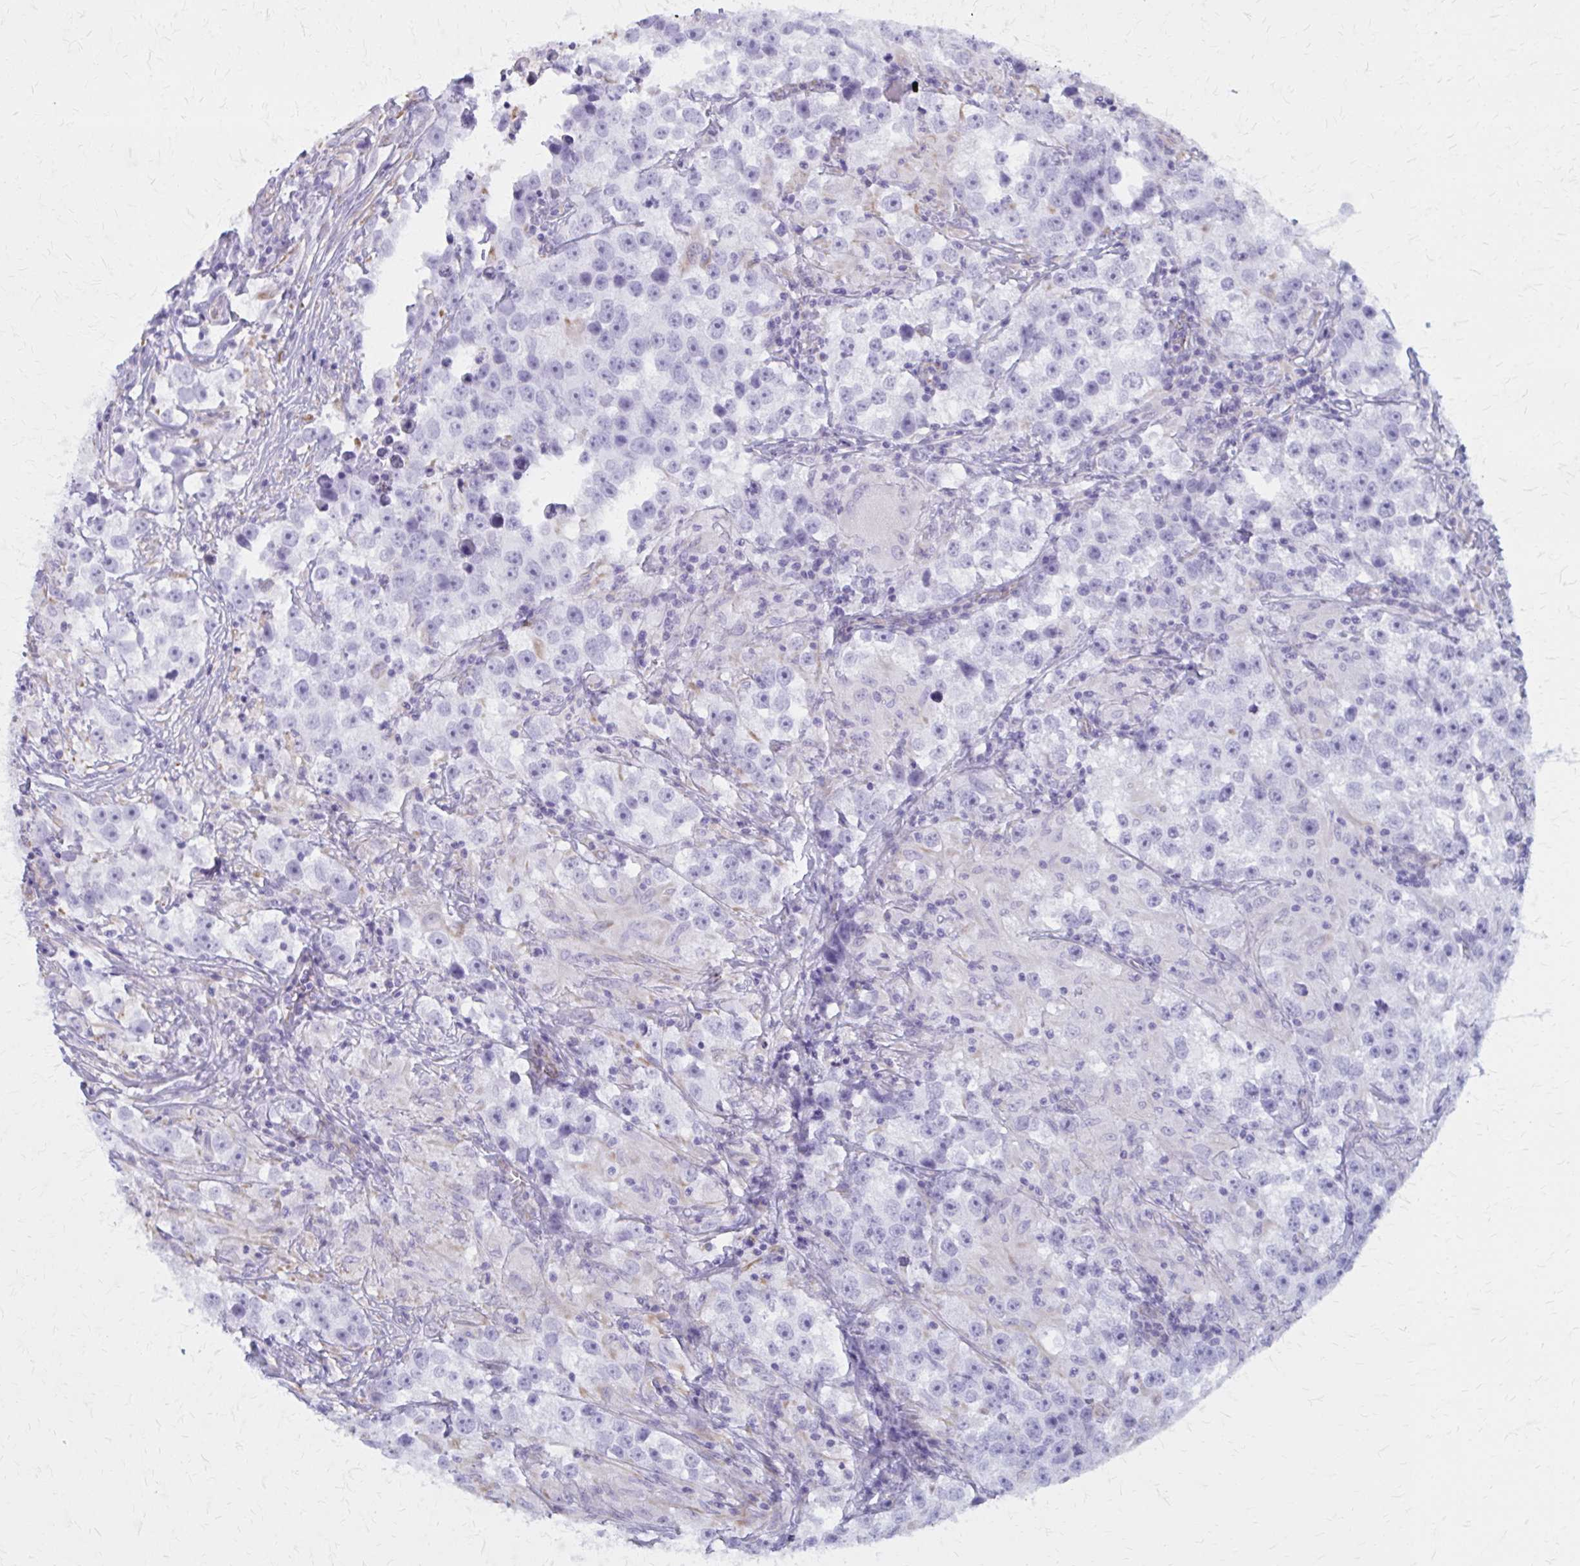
{"staining": {"intensity": "negative", "quantity": "none", "location": "none"}, "tissue": "testis cancer", "cell_type": "Tumor cells", "image_type": "cancer", "snomed": [{"axis": "morphology", "description": "Seminoma, NOS"}, {"axis": "topography", "description": "Testis"}], "caption": "An immunohistochemistry histopathology image of testis cancer (seminoma) is shown. There is no staining in tumor cells of testis cancer (seminoma). The staining is performed using DAB brown chromogen with nuclei counter-stained in using hematoxylin.", "gene": "GFAP", "patient": {"sex": "male", "age": 46}}